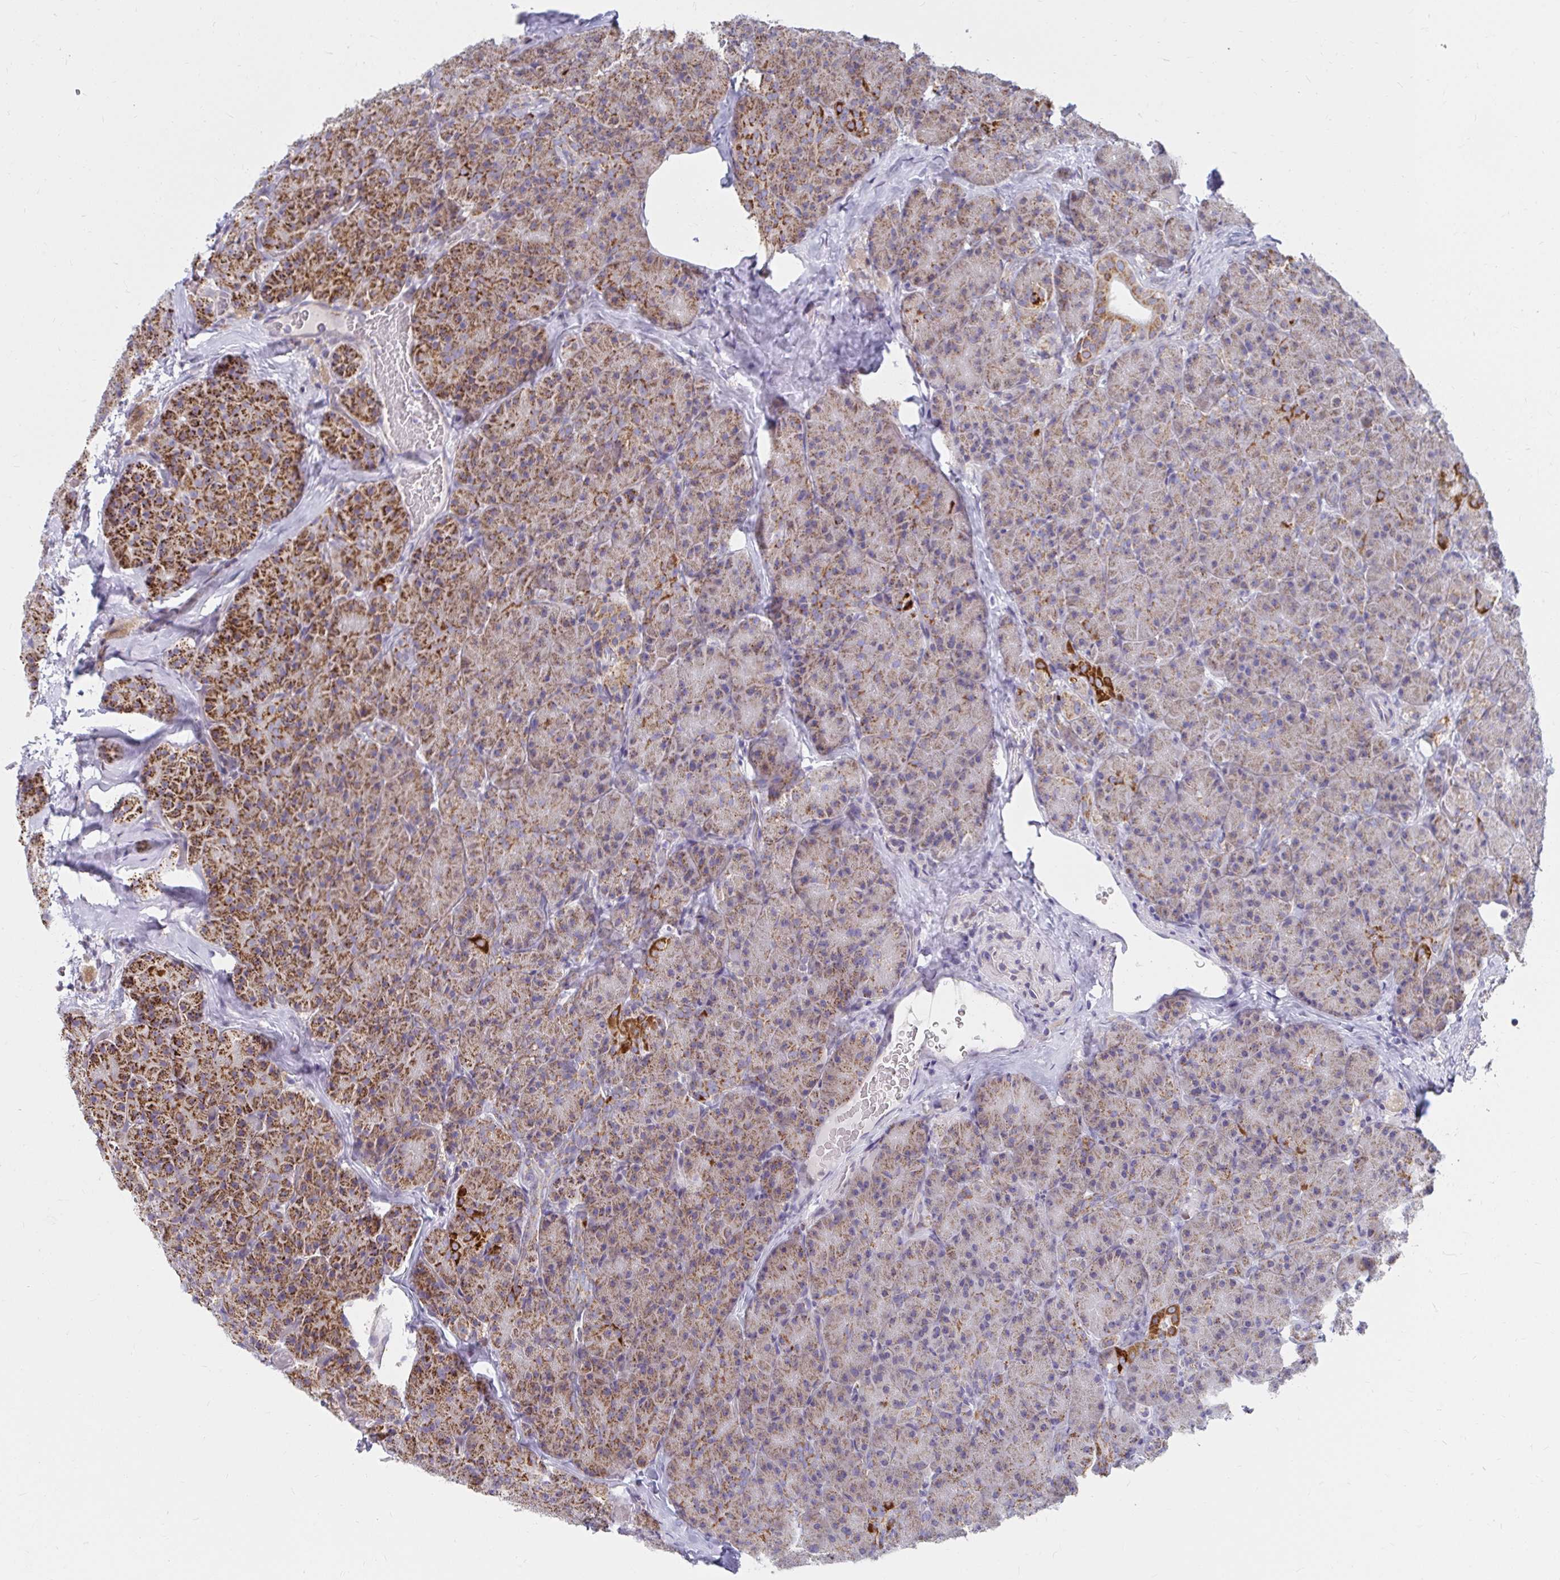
{"staining": {"intensity": "moderate", "quantity": "25%-75%", "location": "cytoplasmic/membranous"}, "tissue": "pancreas", "cell_type": "Exocrine glandular cells", "image_type": "normal", "snomed": [{"axis": "morphology", "description": "Normal tissue, NOS"}, {"axis": "topography", "description": "Pancreas"}], "caption": "Immunohistochemistry (DAB (3,3'-diaminobenzidine)) staining of normal human pancreas reveals moderate cytoplasmic/membranous protein positivity in about 25%-75% of exocrine glandular cells.", "gene": "EXOC5", "patient": {"sex": "male", "age": 57}}